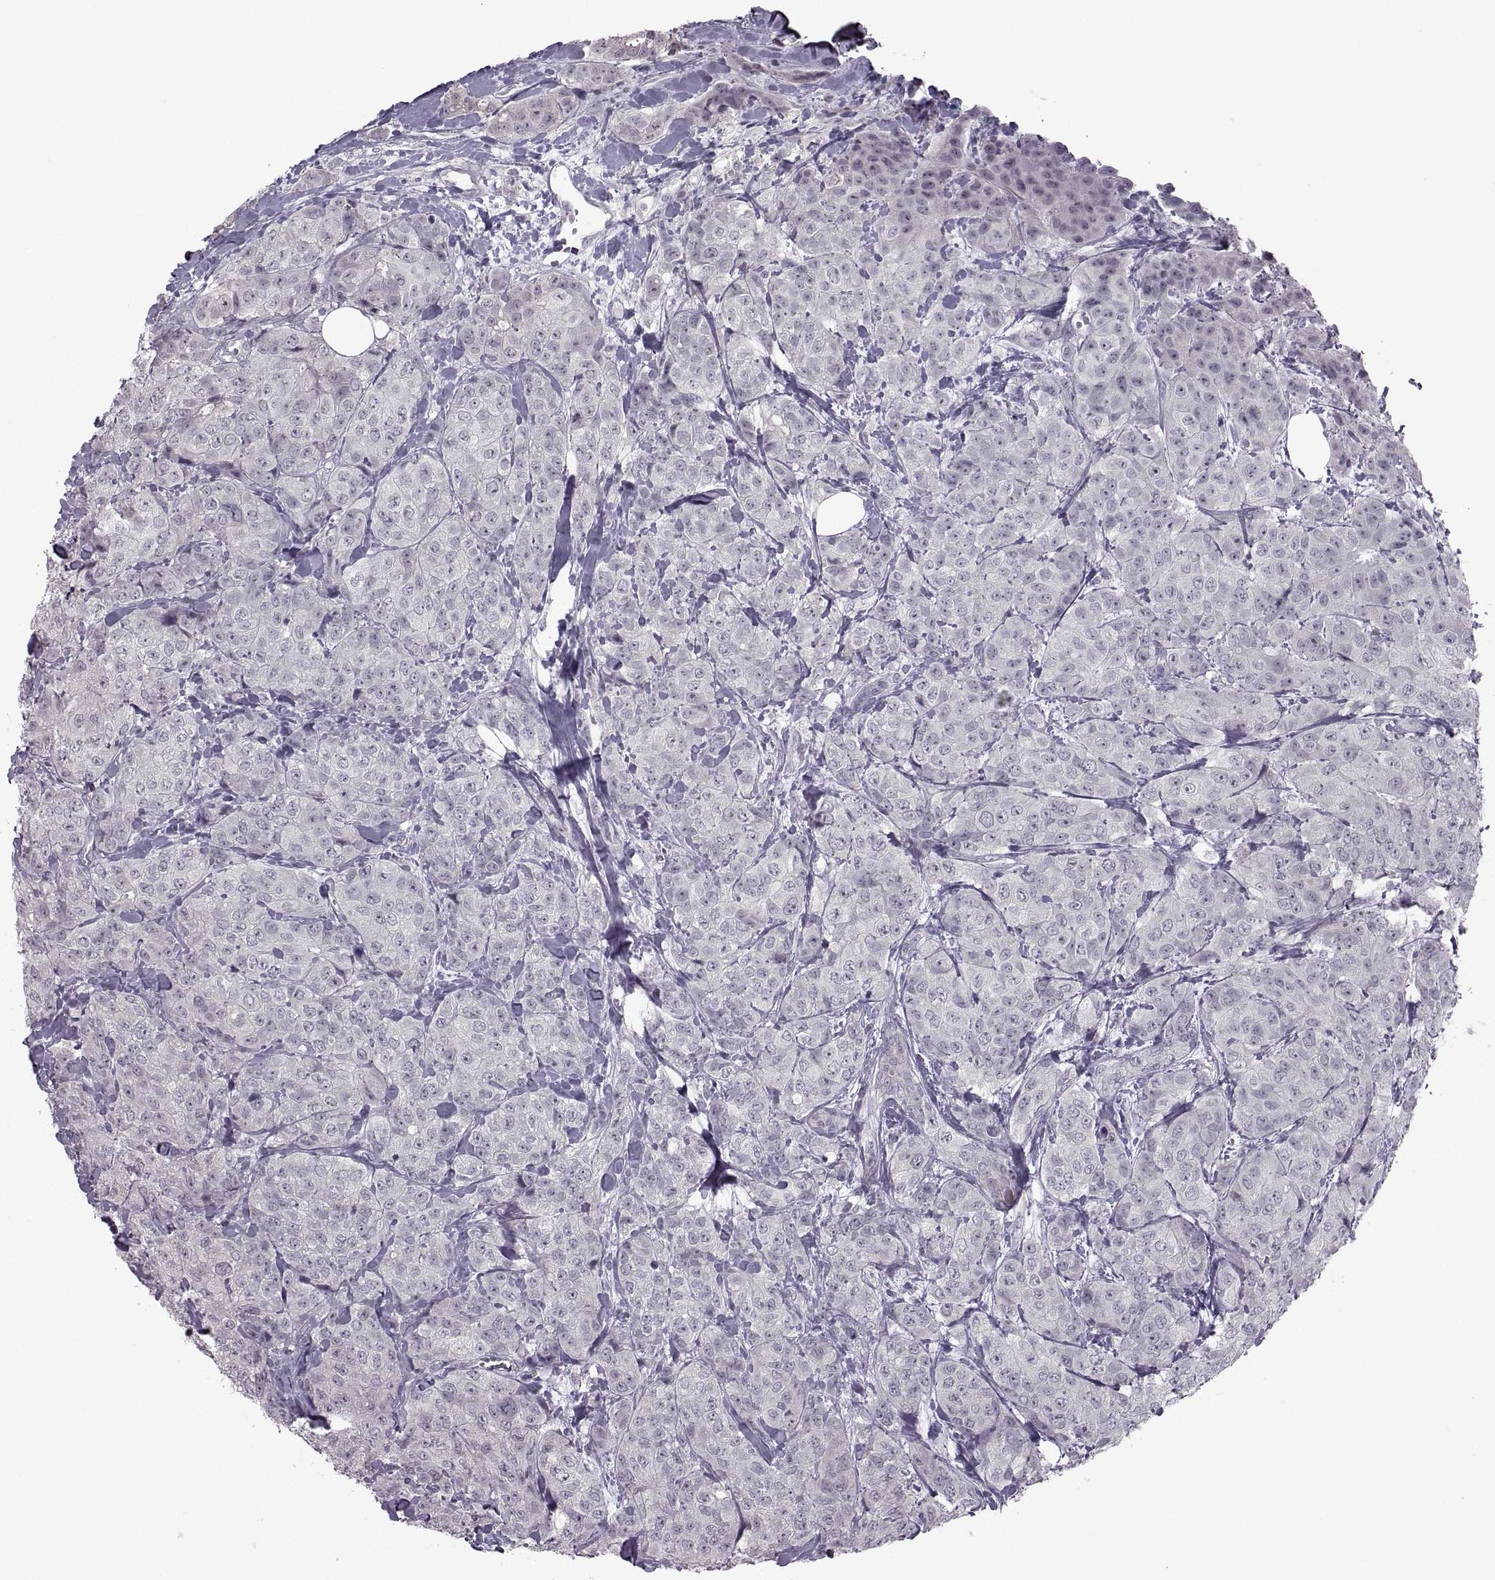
{"staining": {"intensity": "negative", "quantity": "none", "location": "none"}, "tissue": "breast cancer", "cell_type": "Tumor cells", "image_type": "cancer", "snomed": [{"axis": "morphology", "description": "Duct carcinoma"}, {"axis": "topography", "description": "Breast"}], "caption": "An immunohistochemistry histopathology image of infiltrating ductal carcinoma (breast) is shown. There is no staining in tumor cells of infiltrating ductal carcinoma (breast).", "gene": "MGAT4D", "patient": {"sex": "female", "age": 43}}